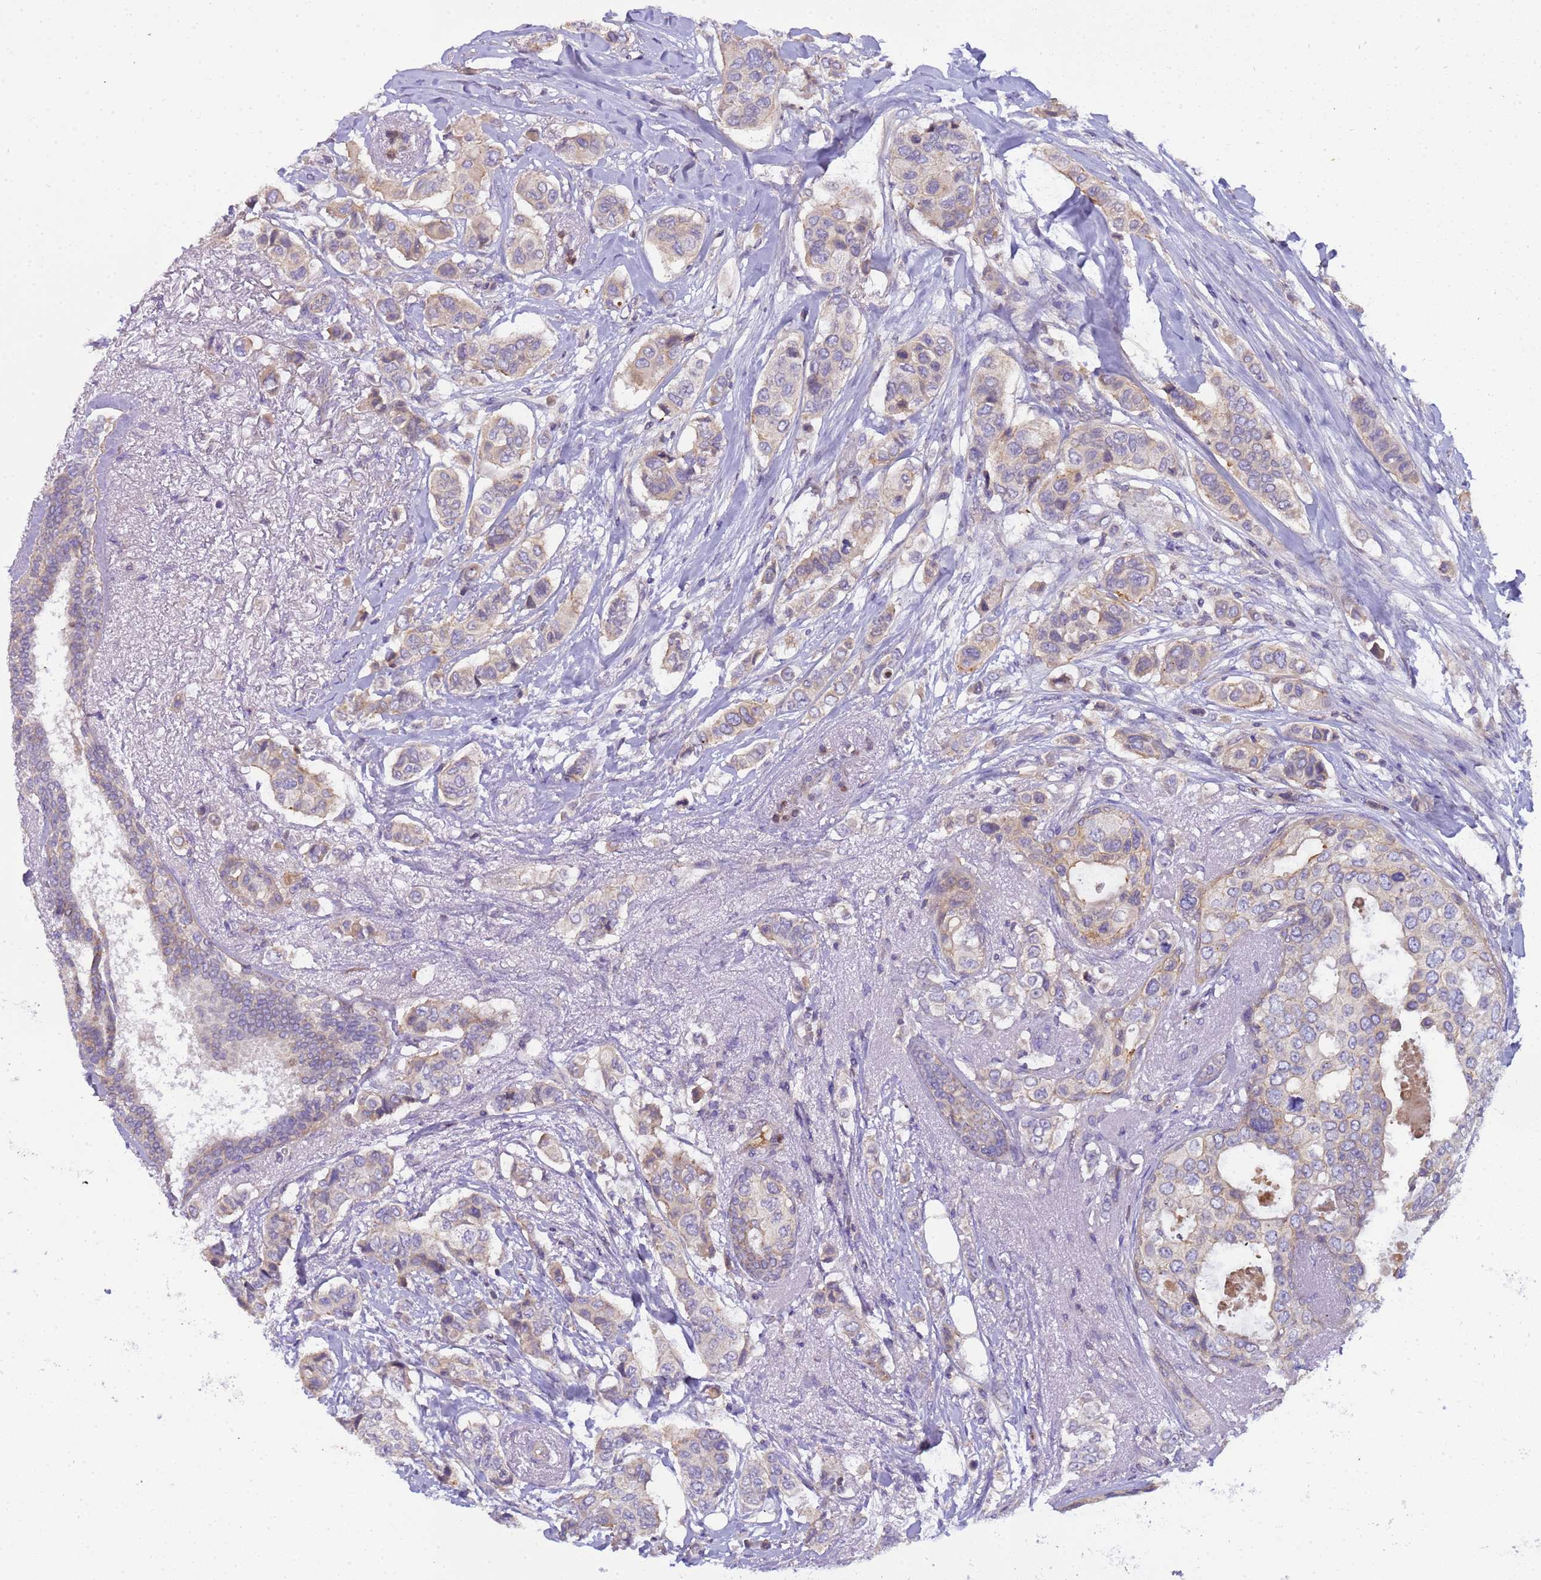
{"staining": {"intensity": "weak", "quantity": "<25%", "location": "cytoplasmic/membranous"}, "tissue": "breast cancer", "cell_type": "Tumor cells", "image_type": "cancer", "snomed": [{"axis": "morphology", "description": "Lobular carcinoma"}, {"axis": "topography", "description": "Breast"}], "caption": "Lobular carcinoma (breast) was stained to show a protein in brown. There is no significant expression in tumor cells.", "gene": "PLCXD3", "patient": {"sex": "female", "age": 51}}